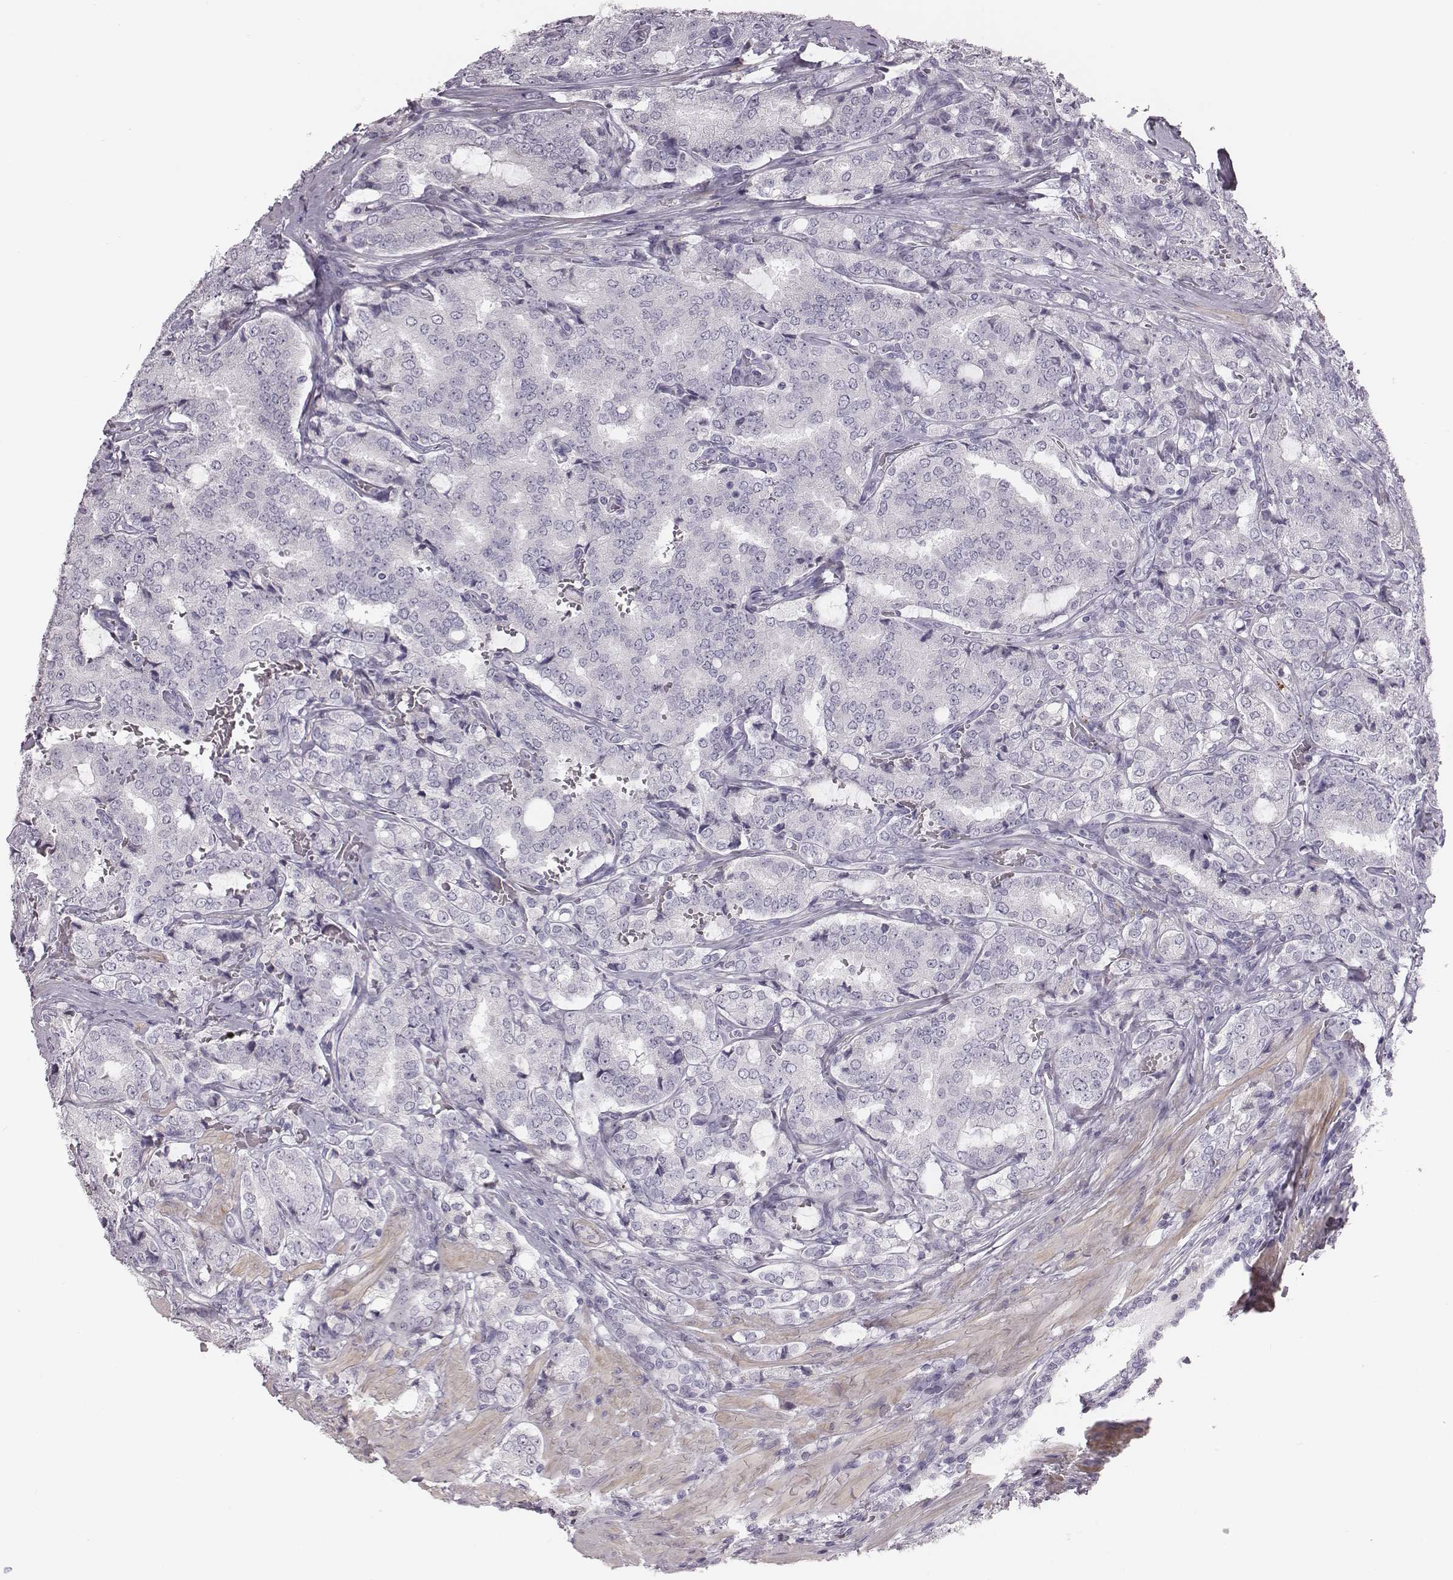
{"staining": {"intensity": "negative", "quantity": "none", "location": "none"}, "tissue": "prostate cancer", "cell_type": "Tumor cells", "image_type": "cancer", "snomed": [{"axis": "morphology", "description": "Adenocarcinoma, NOS"}, {"axis": "topography", "description": "Prostate"}], "caption": "Protein analysis of prostate cancer (adenocarcinoma) shows no significant staining in tumor cells. (Brightfield microscopy of DAB (3,3'-diaminobenzidine) IHC at high magnification).", "gene": "CRISP1", "patient": {"sex": "male", "age": 65}}